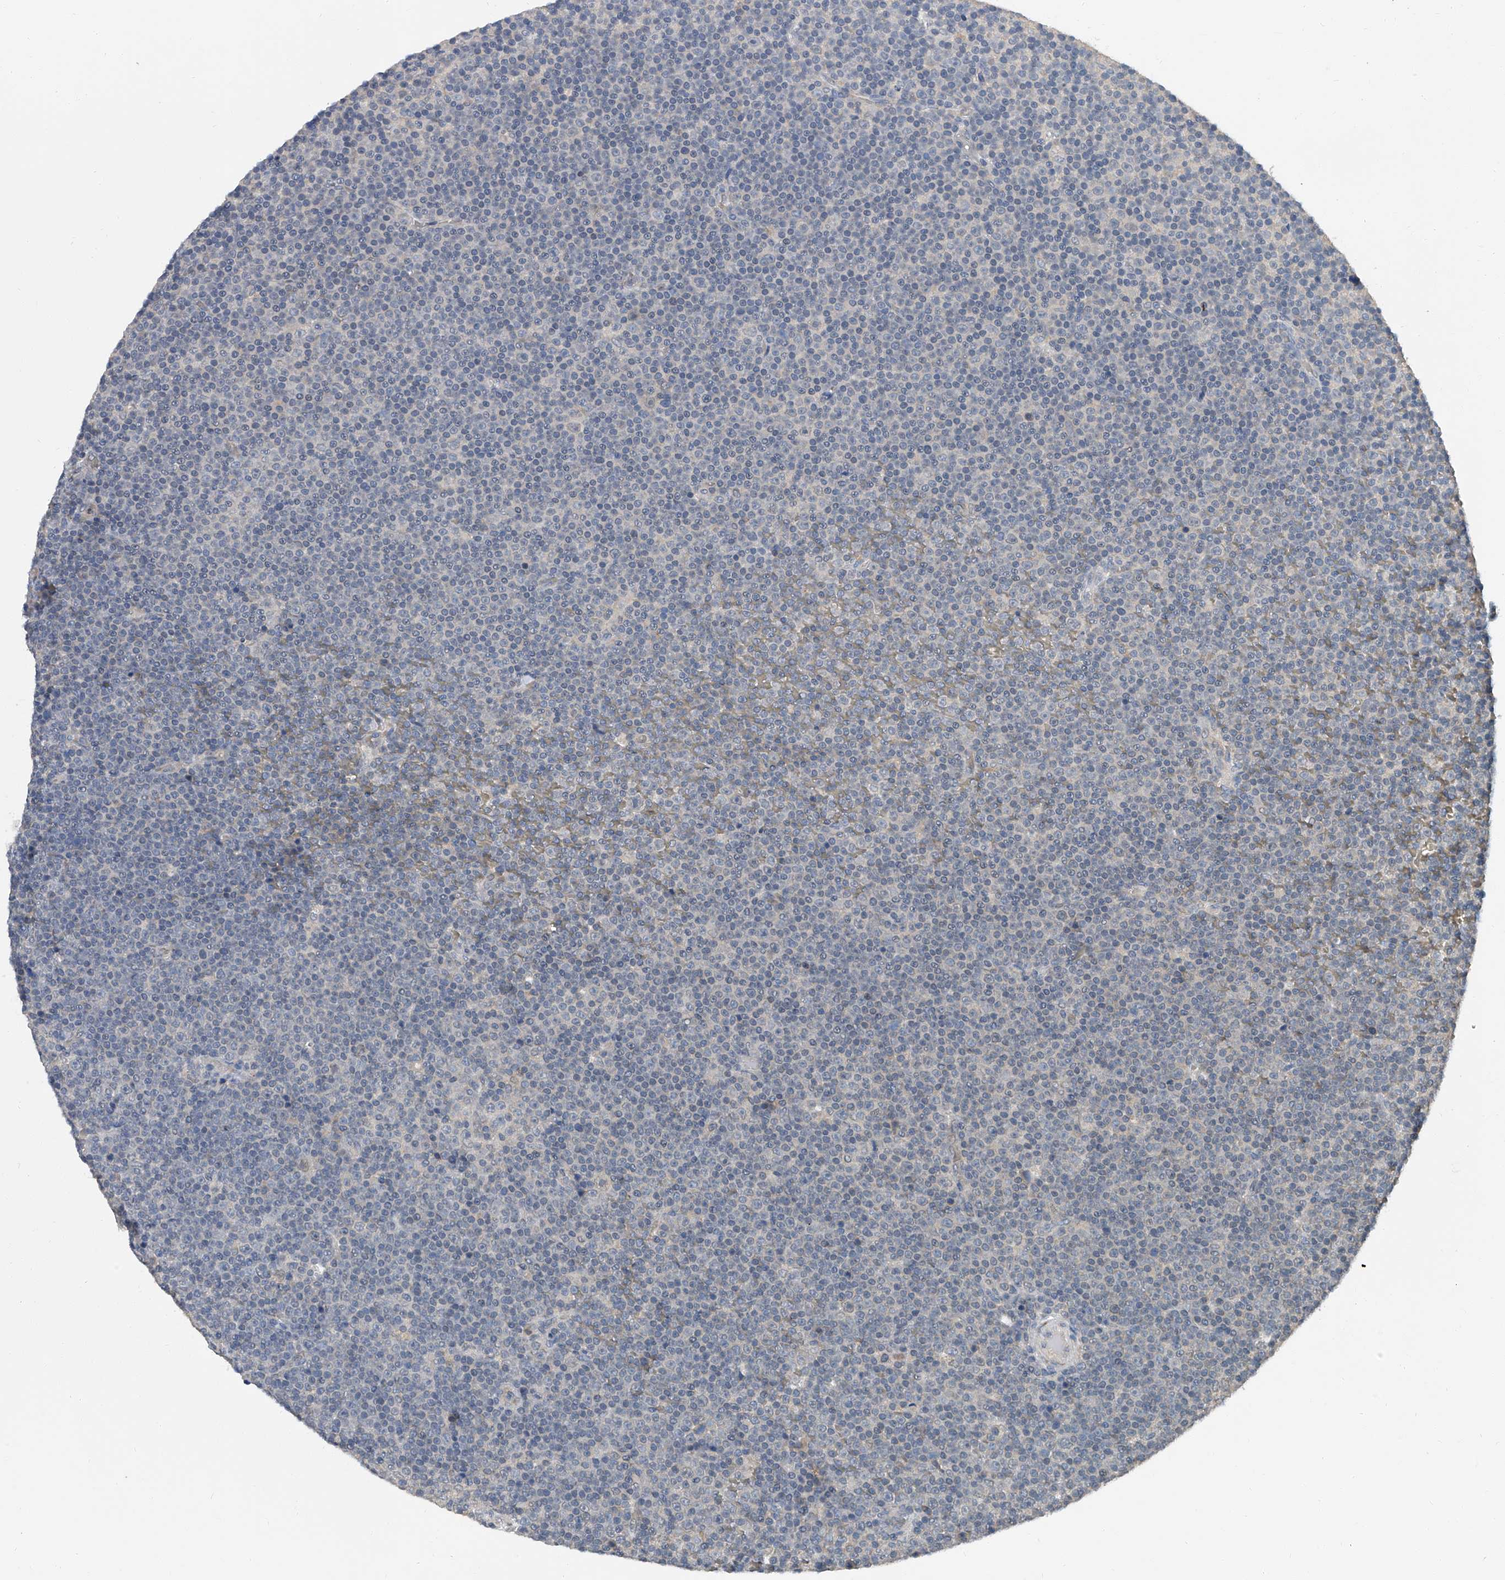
{"staining": {"intensity": "negative", "quantity": "none", "location": "none"}, "tissue": "lymphoma", "cell_type": "Tumor cells", "image_type": "cancer", "snomed": [{"axis": "morphology", "description": "Malignant lymphoma, non-Hodgkin's type, Low grade"}, {"axis": "topography", "description": "Lymph node"}], "caption": "High magnification brightfield microscopy of lymphoma stained with DAB (3,3'-diaminobenzidine) (brown) and counterstained with hematoxylin (blue): tumor cells show no significant positivity.", "gene": "JAG2", "patient": {"sex": "female", "age": 67}}